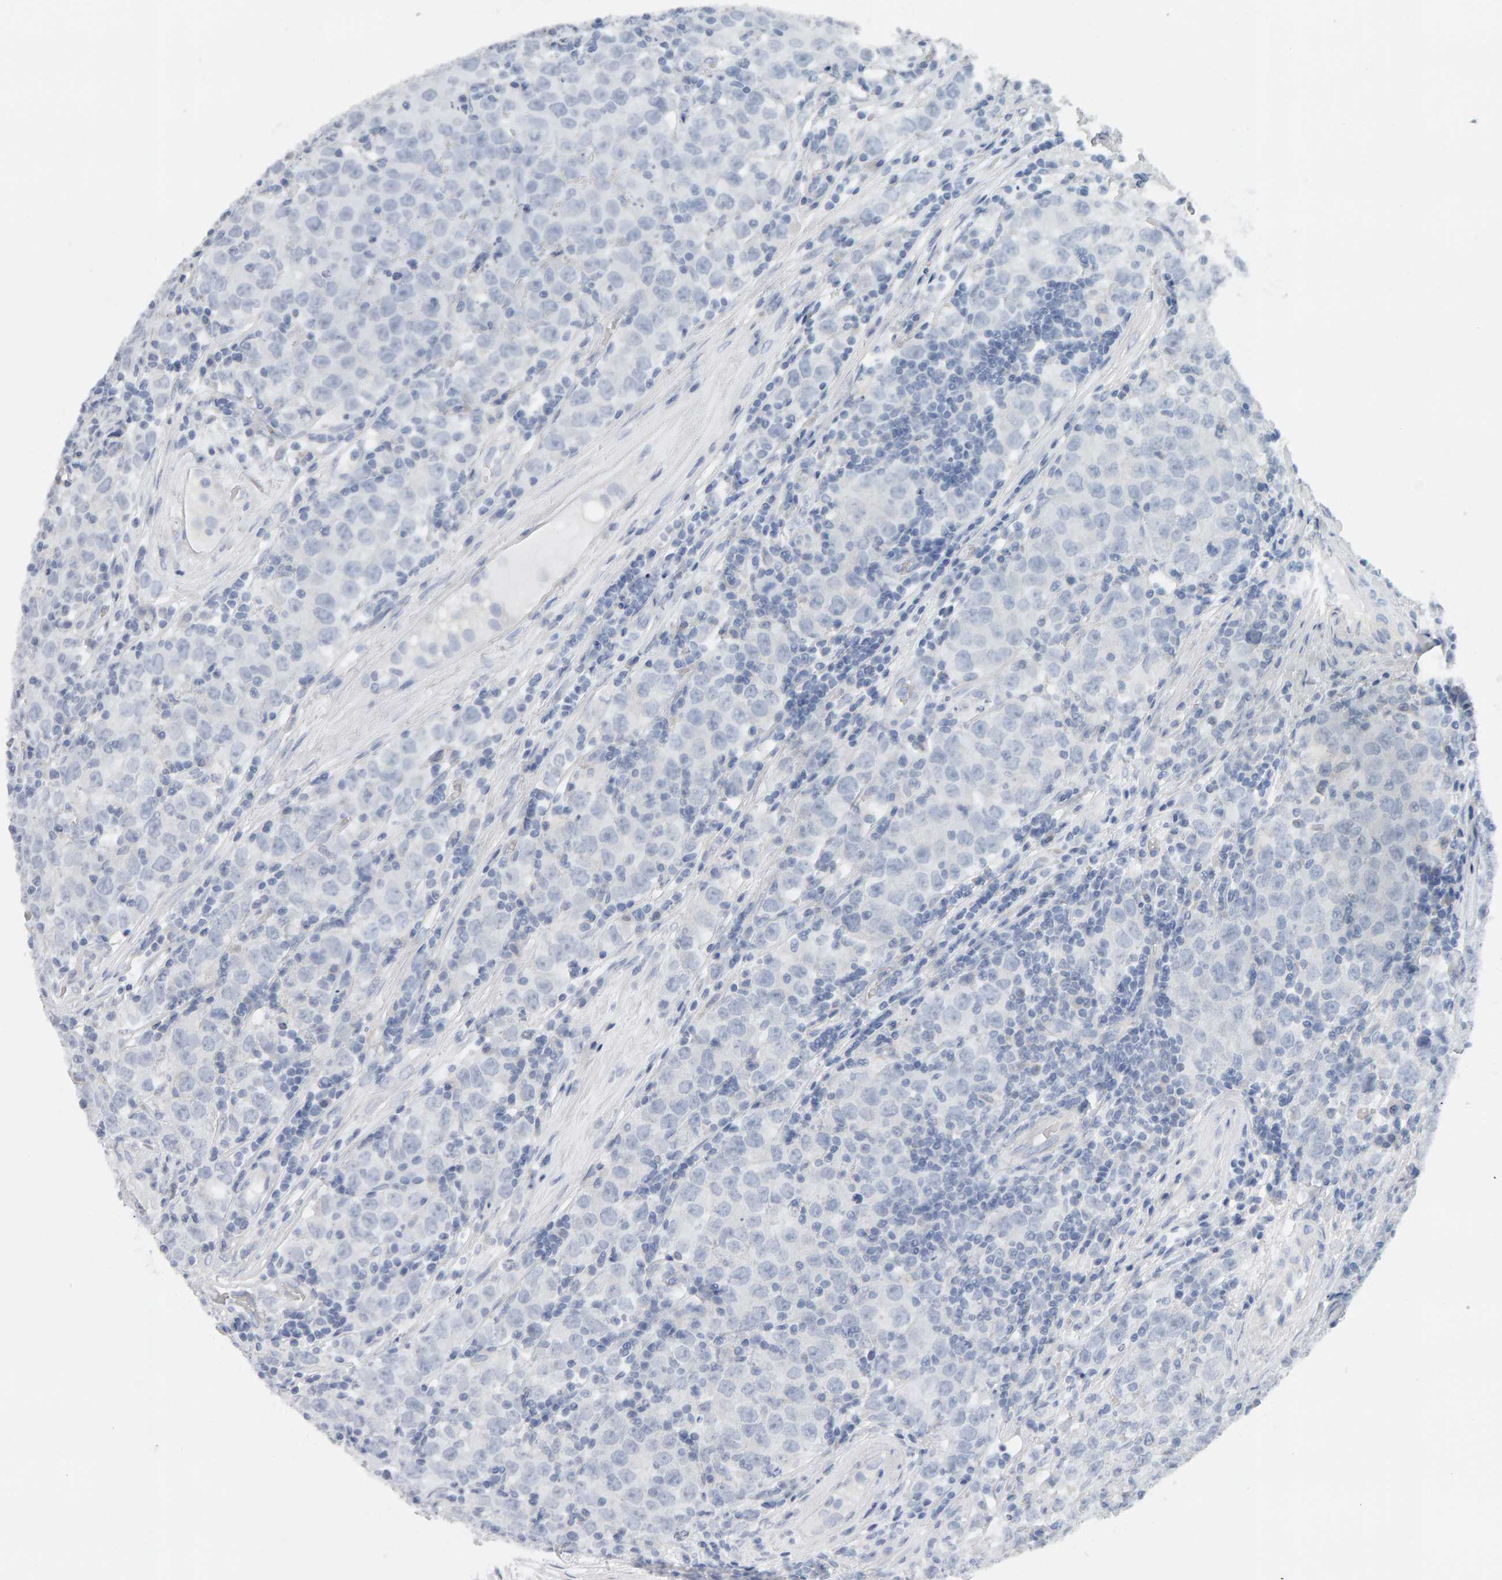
{"staining": {"intensity": "negative", "quantity": "none", "location": "none"}, "tissue": "testis cancer", "cell_type": "Tumor cells", "image_type": "cancer", "snomed": [{"axis": "morphology", "description": "Seminoma, NOS"}, {"axis": "morphology", "description": "Carcinoma, Embryonal, NOS"}, {"axis": "topography", "description": "Testis"}], "caption": "Testis cancer was stained to show a protein in brown. There is no significant positivity in tumor cells.", "gene": "ADHFE1", "patient": {"sex": "male", "age": 28}}